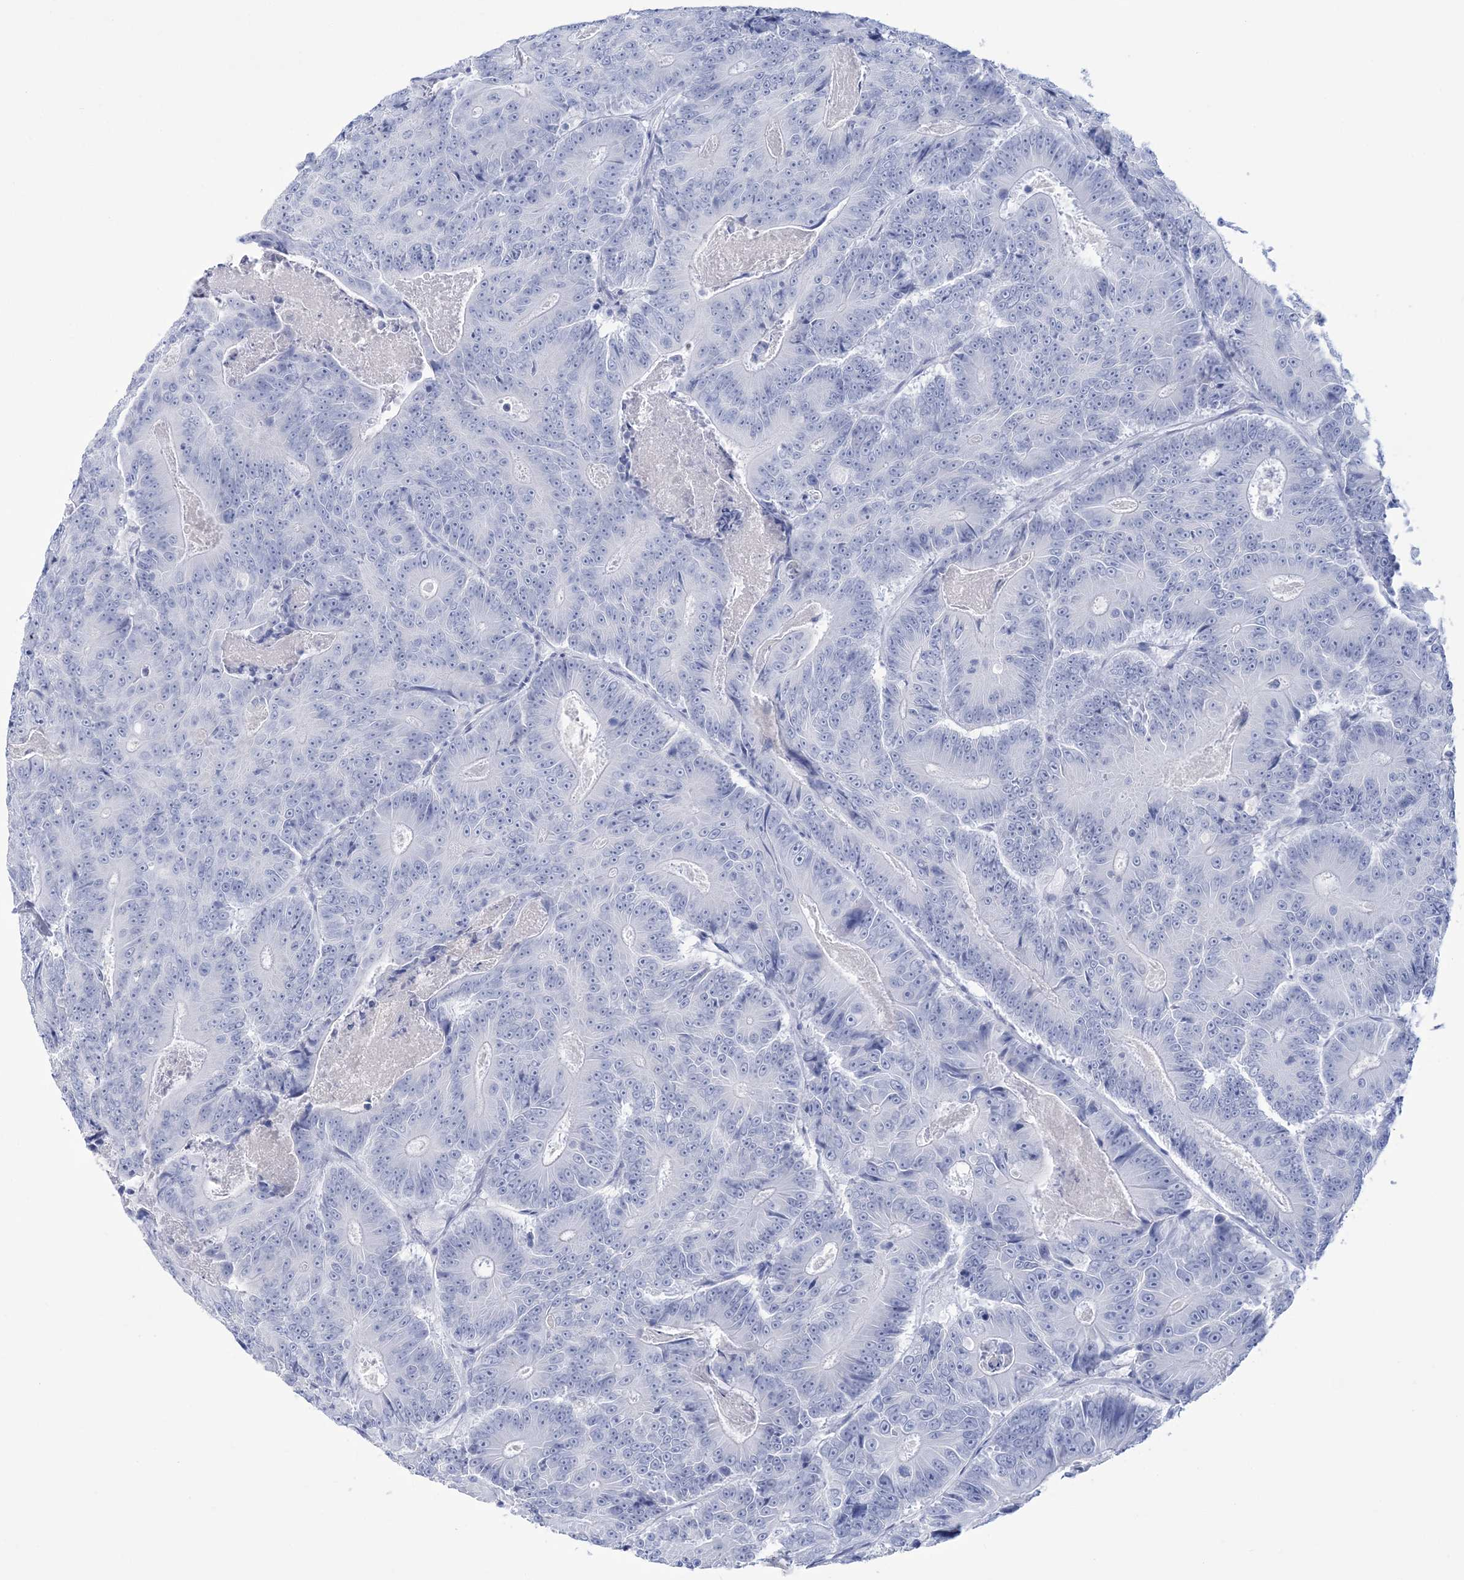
{"staining": {"intensity": "negative", "quantity": "none", "location": "none"}, "tissue": "colorectal cancer", "cell_type": "Tumor cells", "image_type": "cancer", "snomed": [{"axis": "morphology", "description": "Adenocarcinoma, NOS"}, {"axis": "topography", "description": "Colon"}], "caption": "There is no significant positivity in tumor cells of colorectal adenocarcinoma.", "gene": "RBP2", "patient": {"sex": "male", "age": 83}}